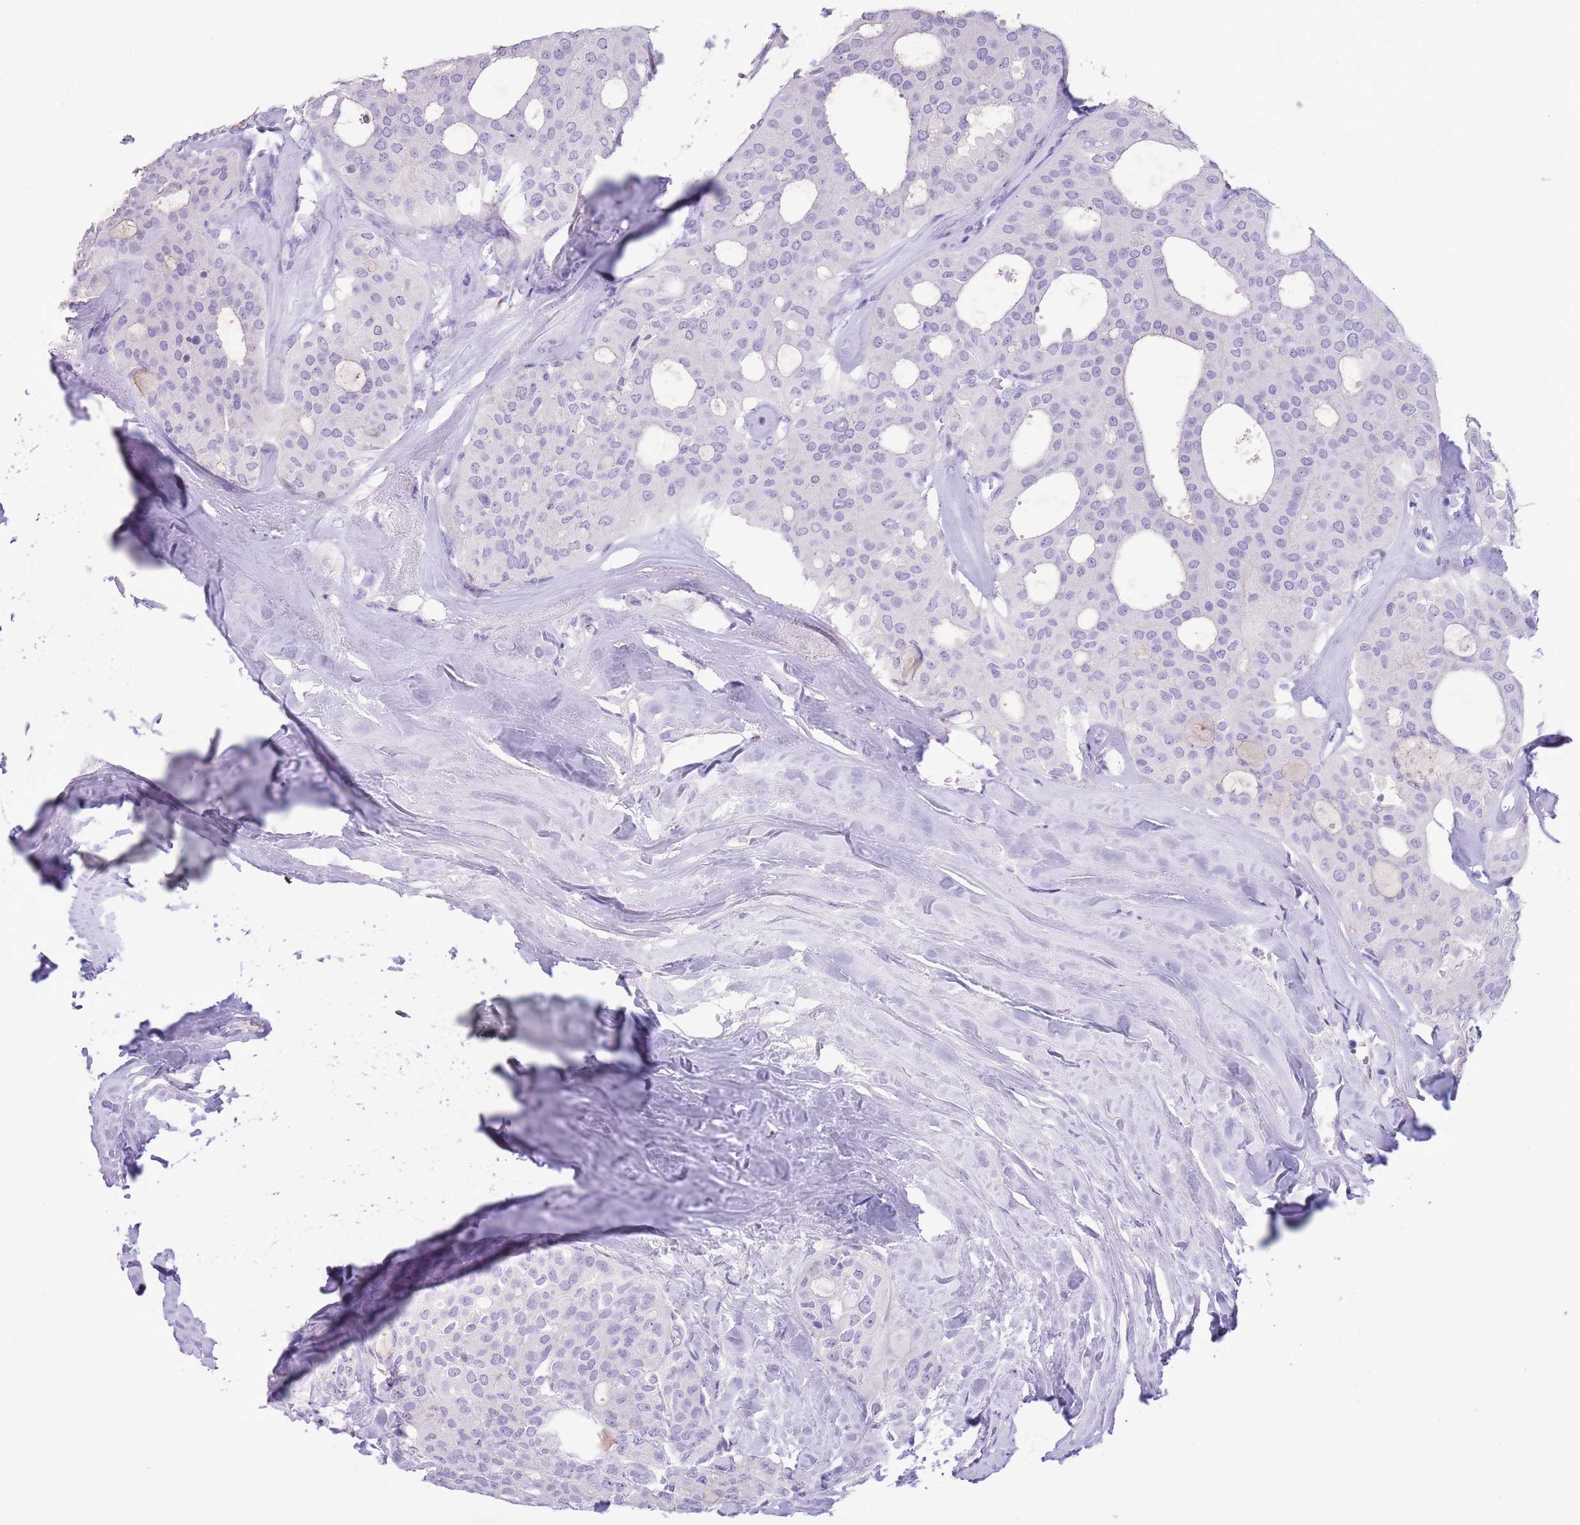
{"staining": {"intensity": "negative", "quantity": "none", "location": "none"}, "tissue": "thyroid cancer", "cell_type": "Tumor cells", "image_type": "cancer", "snomed": [{"axis": "morphology", "description": "Follicular adenoma carcinoma, NOS"}, {"axis": "topography", "description": "Thyroid gland"}], "caption": "High power microscopy micrograph of an immunohistochemistry (IHC) micrograph of follicular adenoma carcinoma (thyroid), revealing no significant staining in tumor cells.", "gene": "BCL11B", "patient": {"sex": "male", "age": 75}}